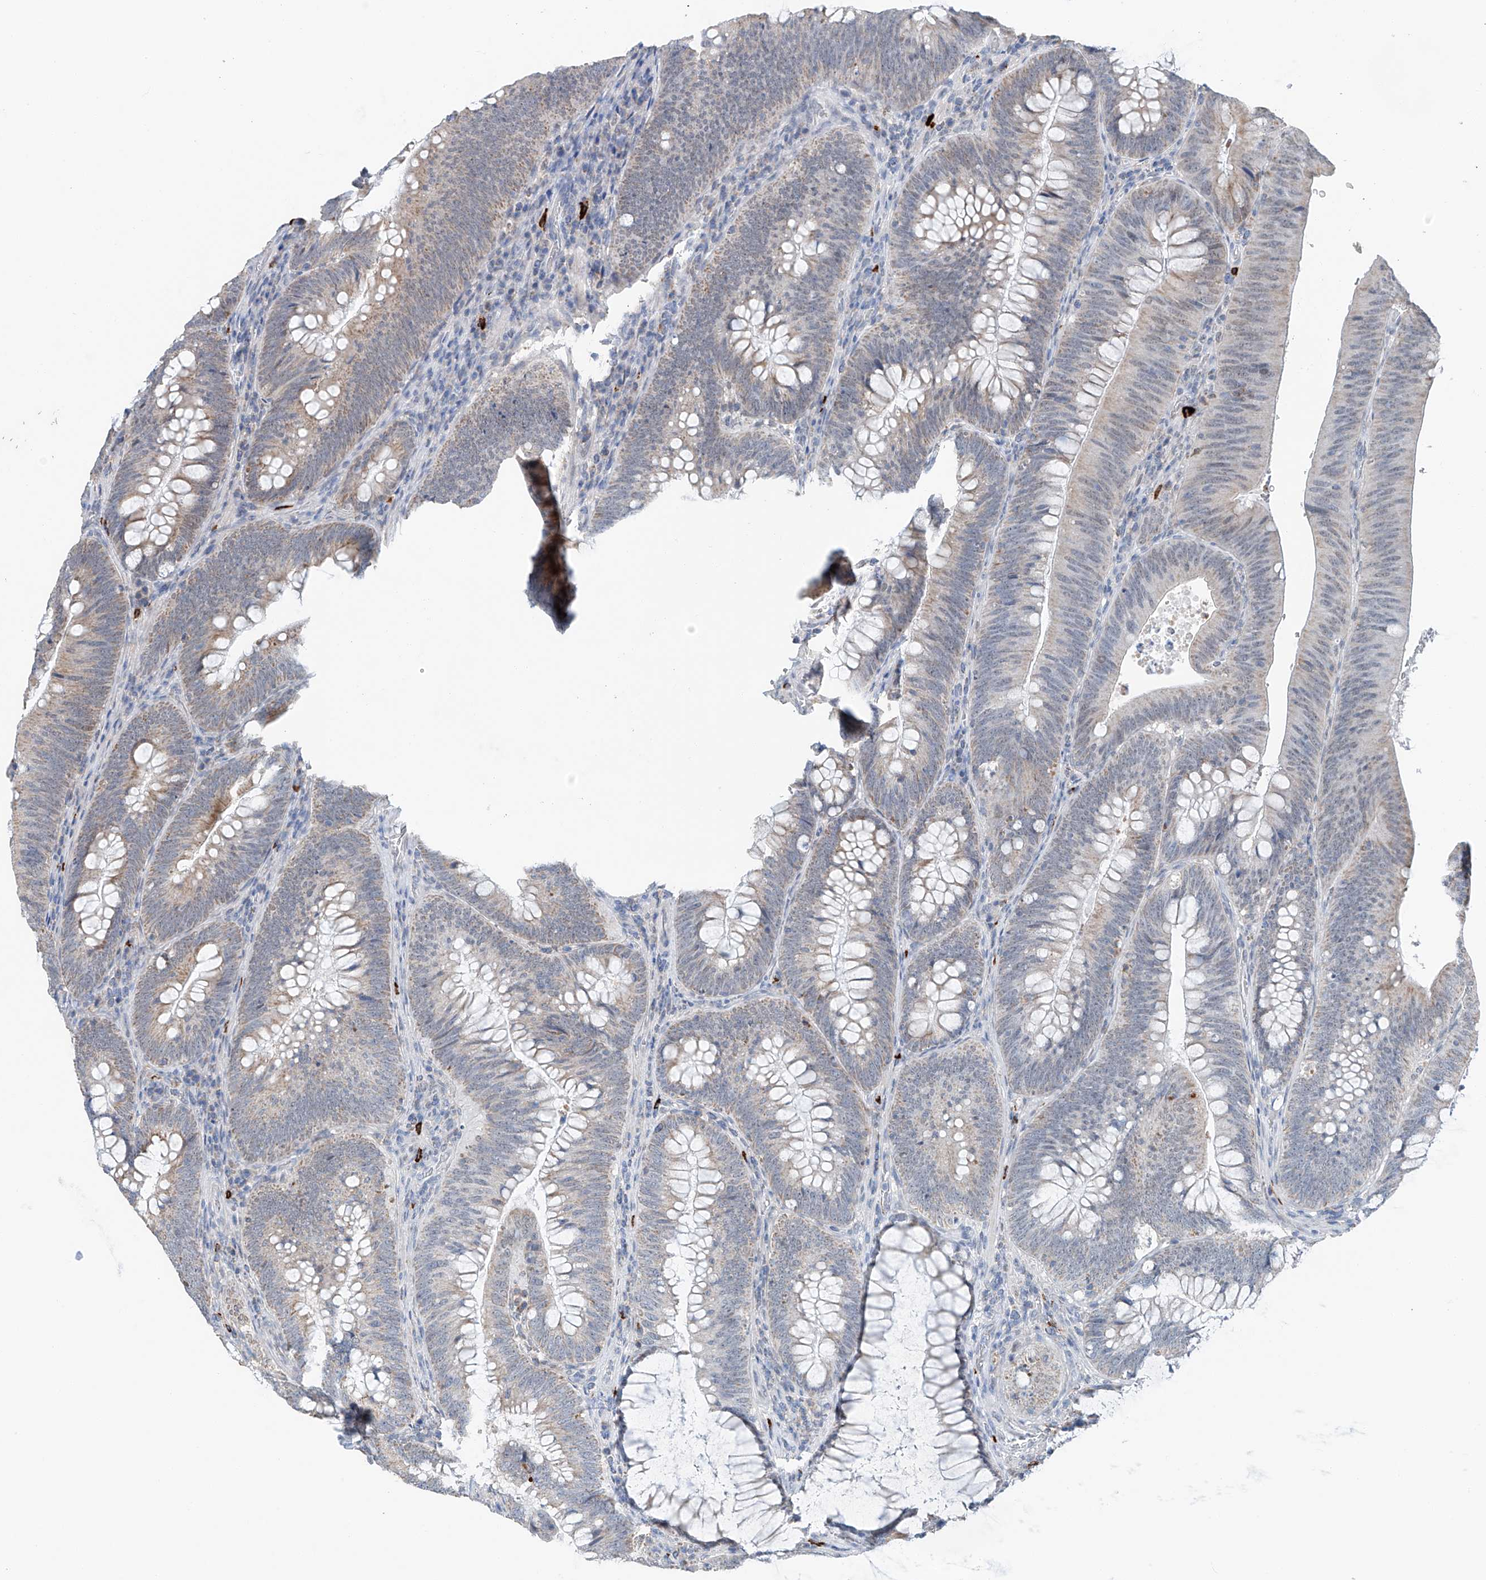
{"staining": {"intensity": "weak", "quantity": "<25%", "location": "cytoplasmic/membranous"}, "tissue": "colorectal cancer", "cell_type": "Tumor cells", "image_type": "cancer", "snomed": [{"axis": "morphology", "description": "Normal tissue, NOS"}, {"axis": "topography", "description": "Colon"}], "caption": "Colorectal cancer was stained to show a protein in brown. There is no significant positivity in tumor cells.", "gene": "KLF15", "patient": {"sex": "female", "age": 82}}